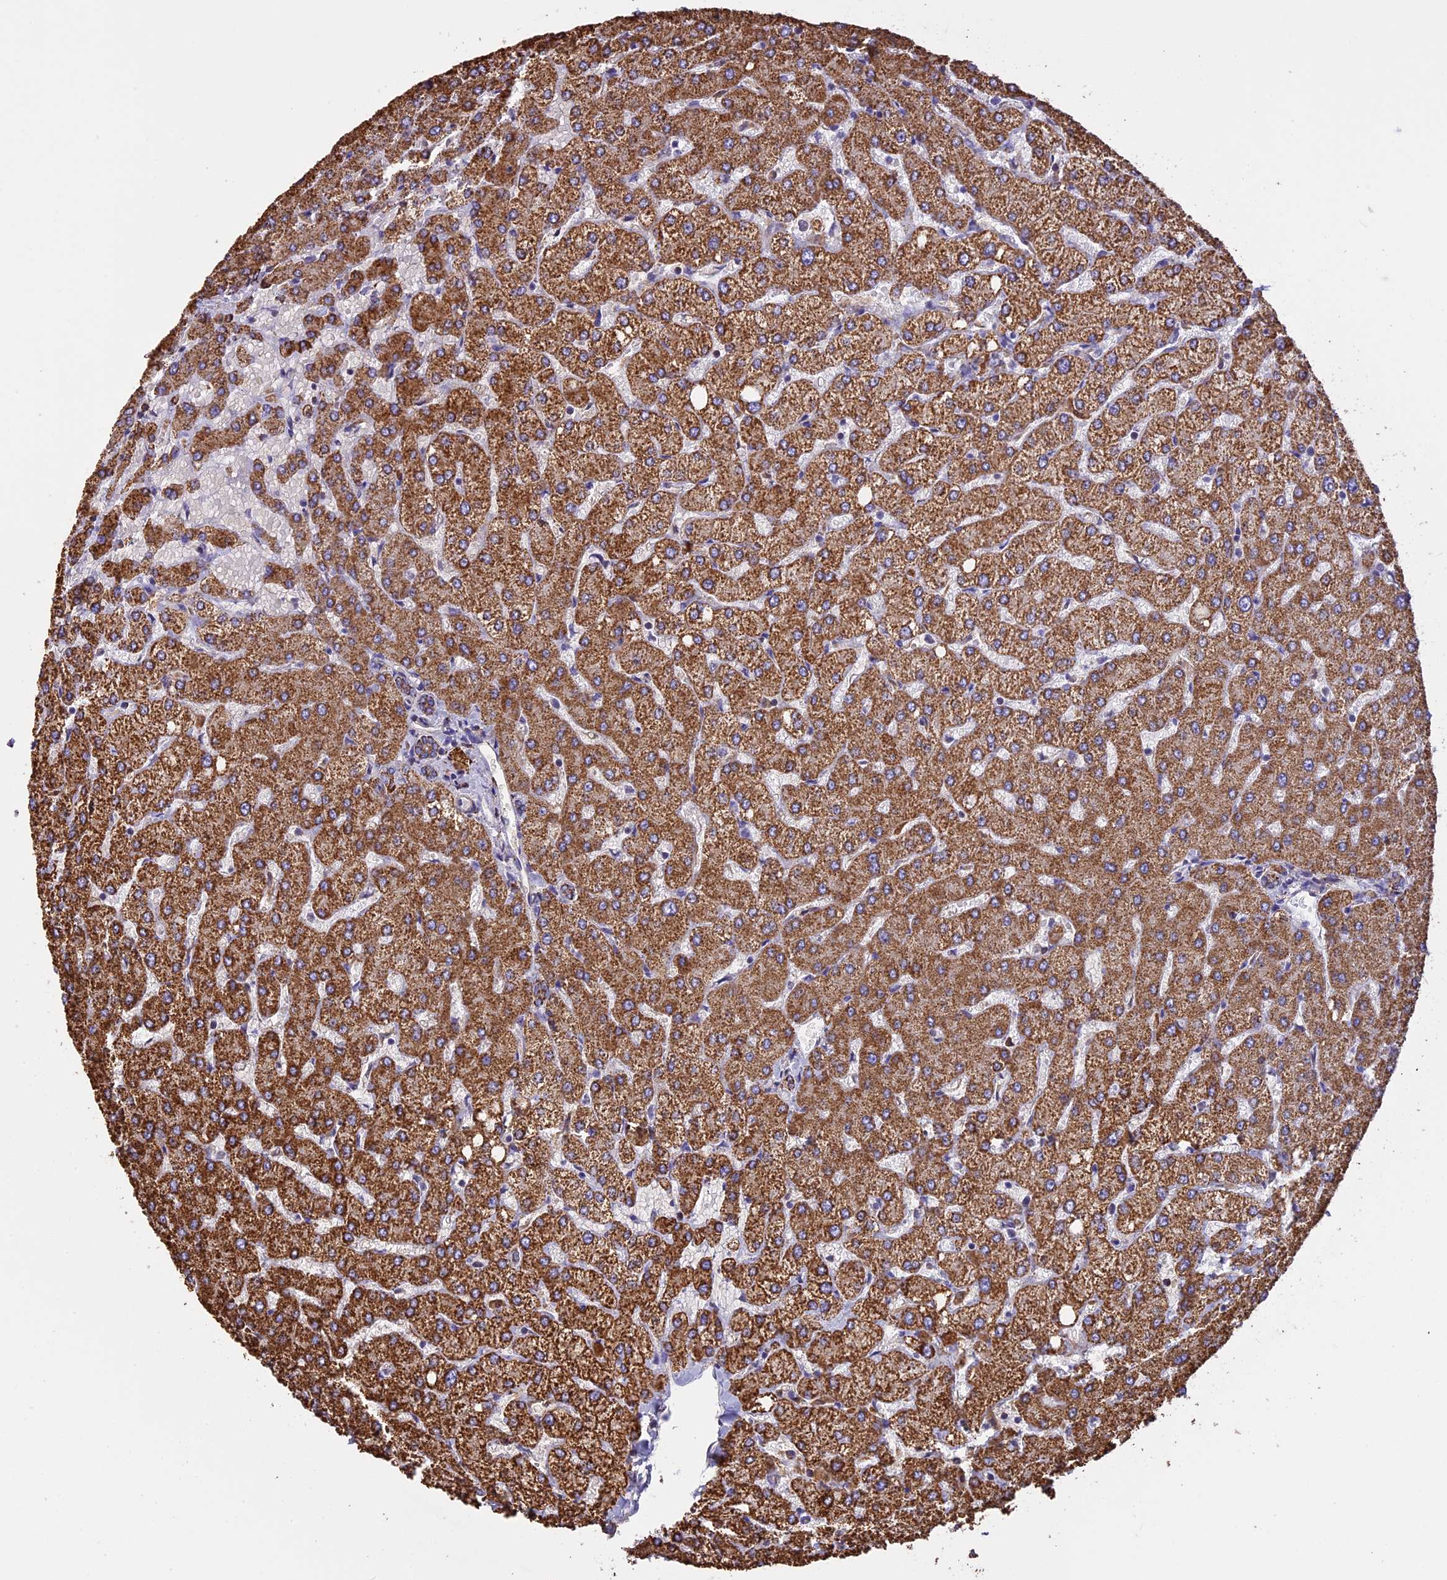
{"staining": {"intensity": "moderate", "quantity": ">75%", "location": "cytoplasmic/membranous"}, "tissue": "liver", "cell_type": "Cholangiocytes", "image_type": "normal", "snomed": [{"axis": "morphology", "description": "Normal tissue, NOS"}, {"axis": "topography", "description": "Liver"}], "caption": "High-power microscopy captured an immunohistochemistry image of benign liver, revealing moderate cytoplasmic/membranous positivity in approximately >75% of cholangiocytes. Immunohistochemistry (ihc) stains the protein of interest in brown and the nuclei are stained blue.", "gene": "KCNG1", "patient": {"sex": "female", "age": 54}}